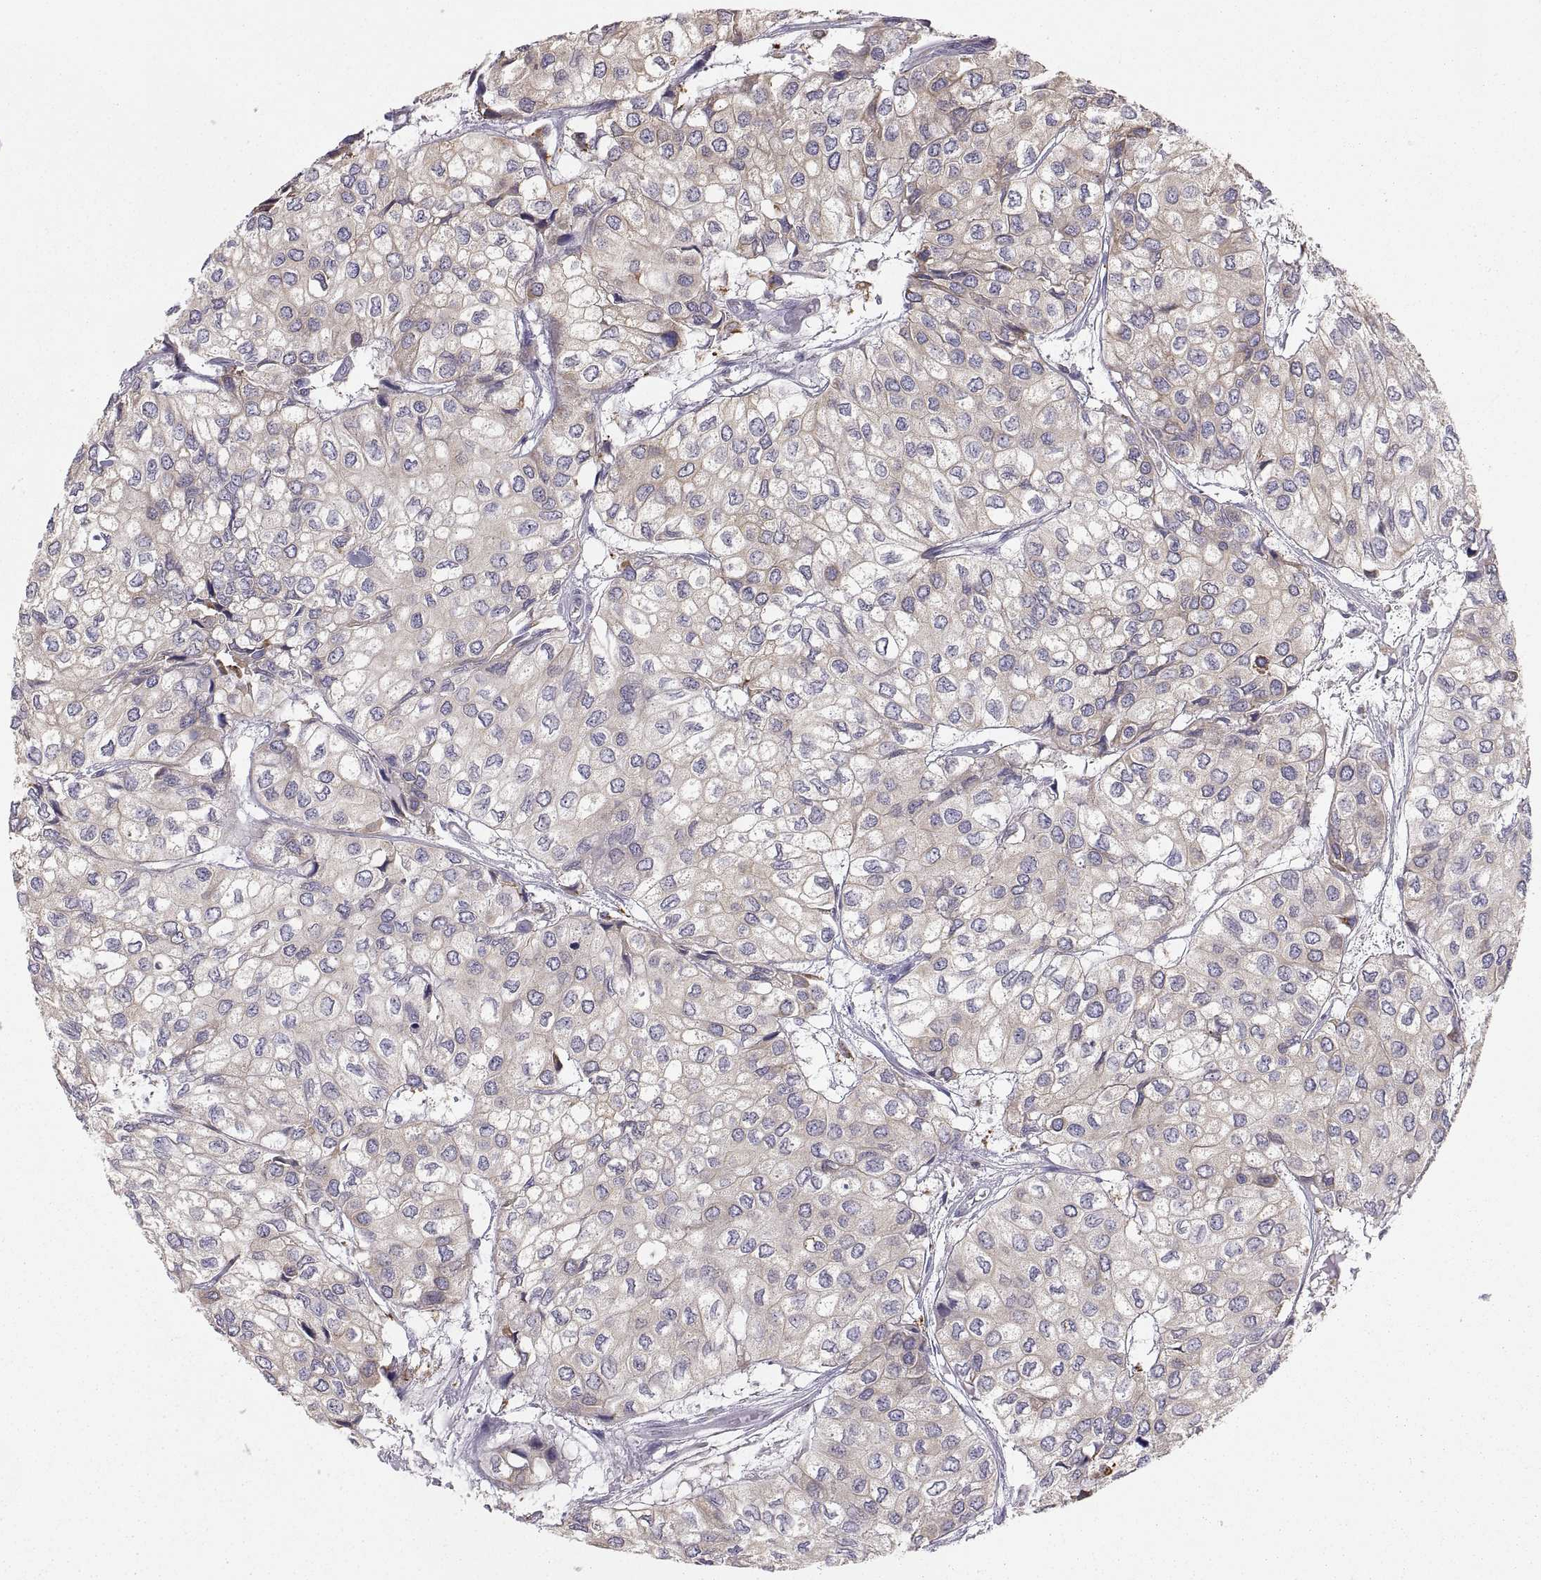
{"staining": {"intensity": "negative", "quantity": "none", "location": "none"}, "tissue": "urothelial cancer", "cell_type": "Tumor cells", "image_type": "cancer", "snomed": [{"axis": "morphology", "description": "Urothelial carcinoma, High grade"}, {"axis": "topography", "description": "Urinary bladder"}], "caption": "The image shows no staining of tumor cells in urothelial cancer.", "gene": "ERO1A", "patient": {"sex": "male", "age": 73}}